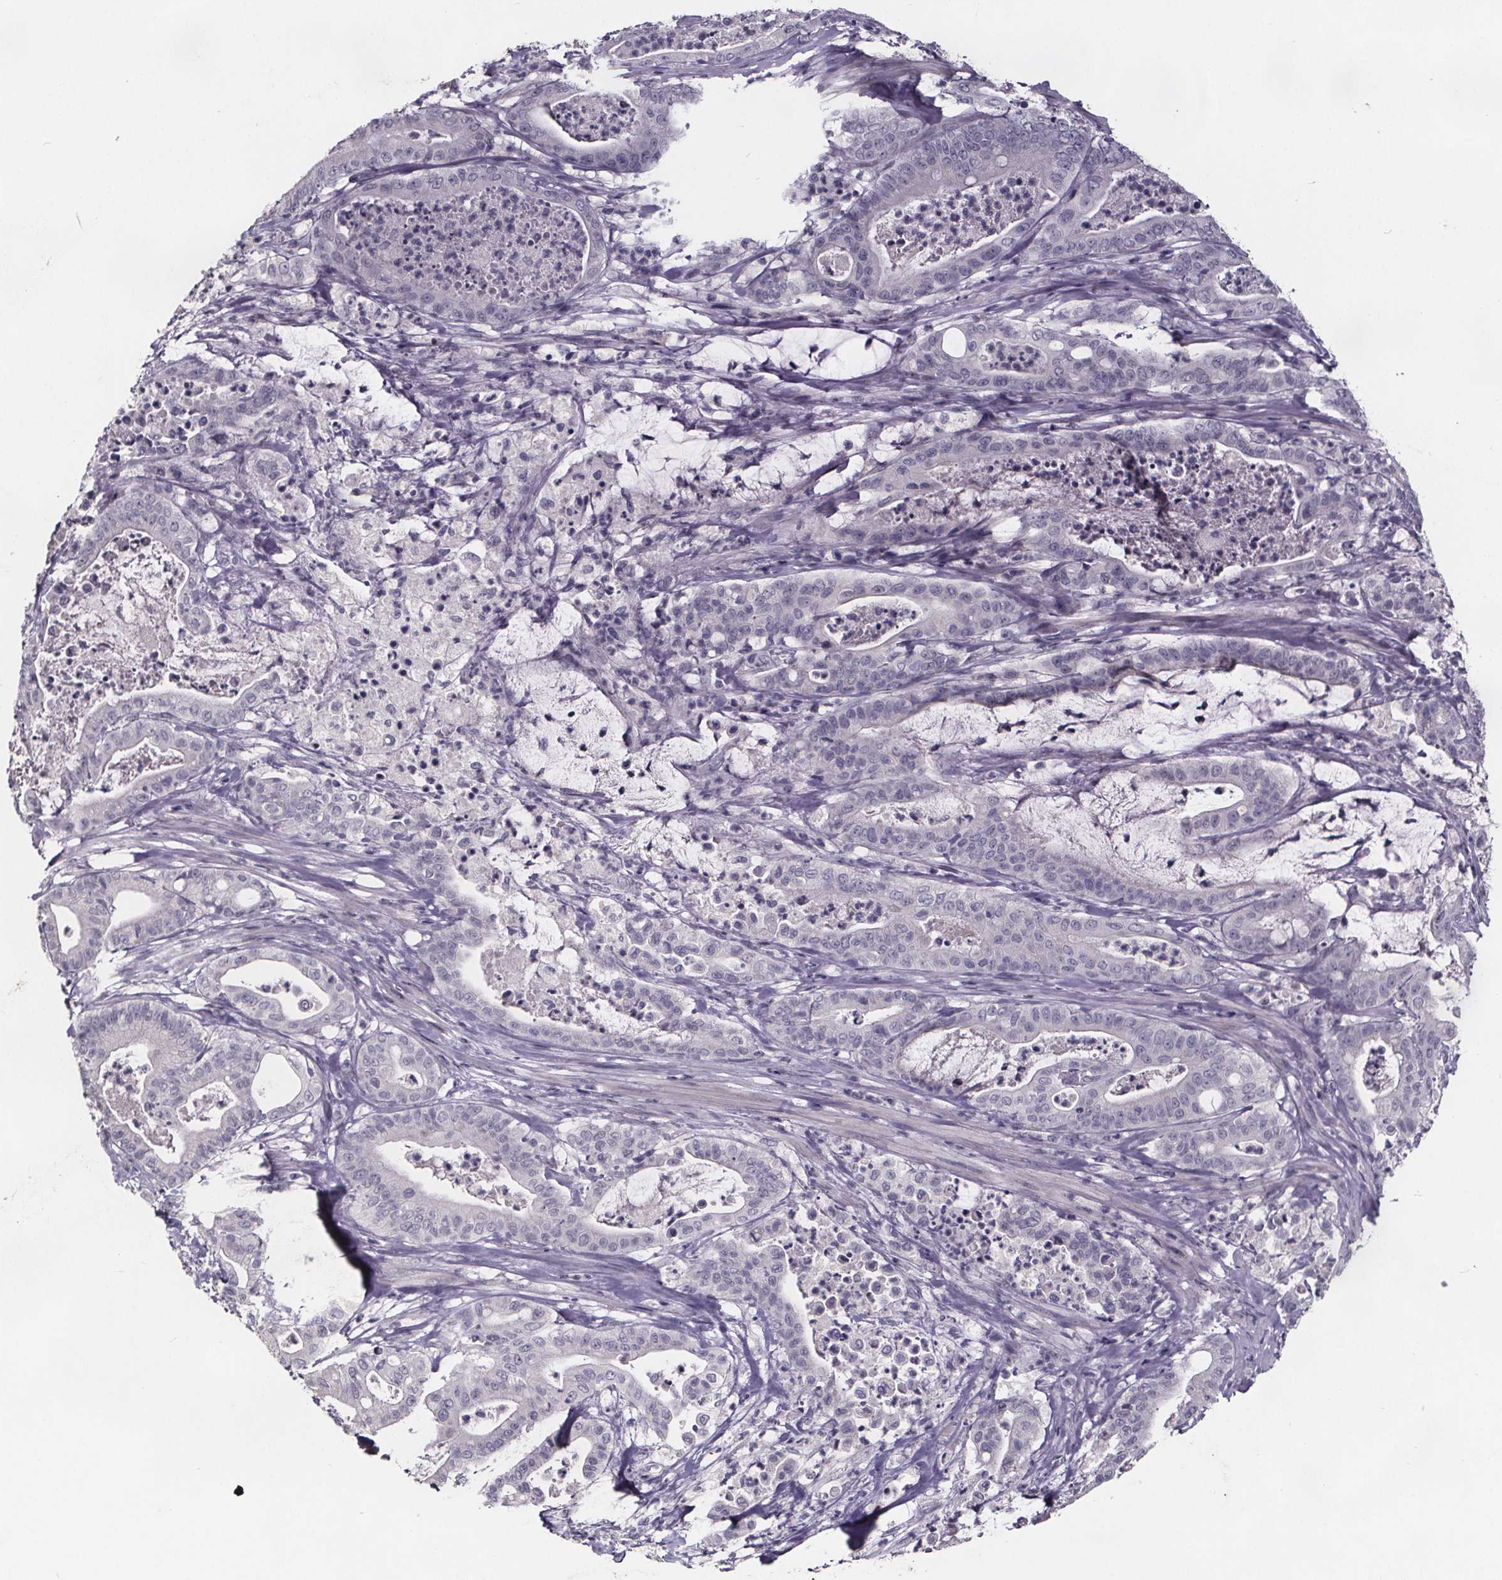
{"staining": {"intensity": "negative", "quantity": "none", "location": "none"}, "tissue": "pancreatic cancer", "cell_type": "Tumor cells", "image_type": "cancer", "snomed": [{"axis": "morphology", "description": "Adenocarcinoma, NOS"}, {"axis": "topography", "description": "Pancreas"}], "caption": "A histopathology image of human pancreatic adenocarcinoma is negative for staining in tumor cells. Brightfield microscopy of immunohistochemistry stained with DAB (3,3'-diaminobenzidine) (brown) and hematoxylin (blue), captured at high magnification.", "gene": "AR", "patient": {"sex": "male", "age": 71}}